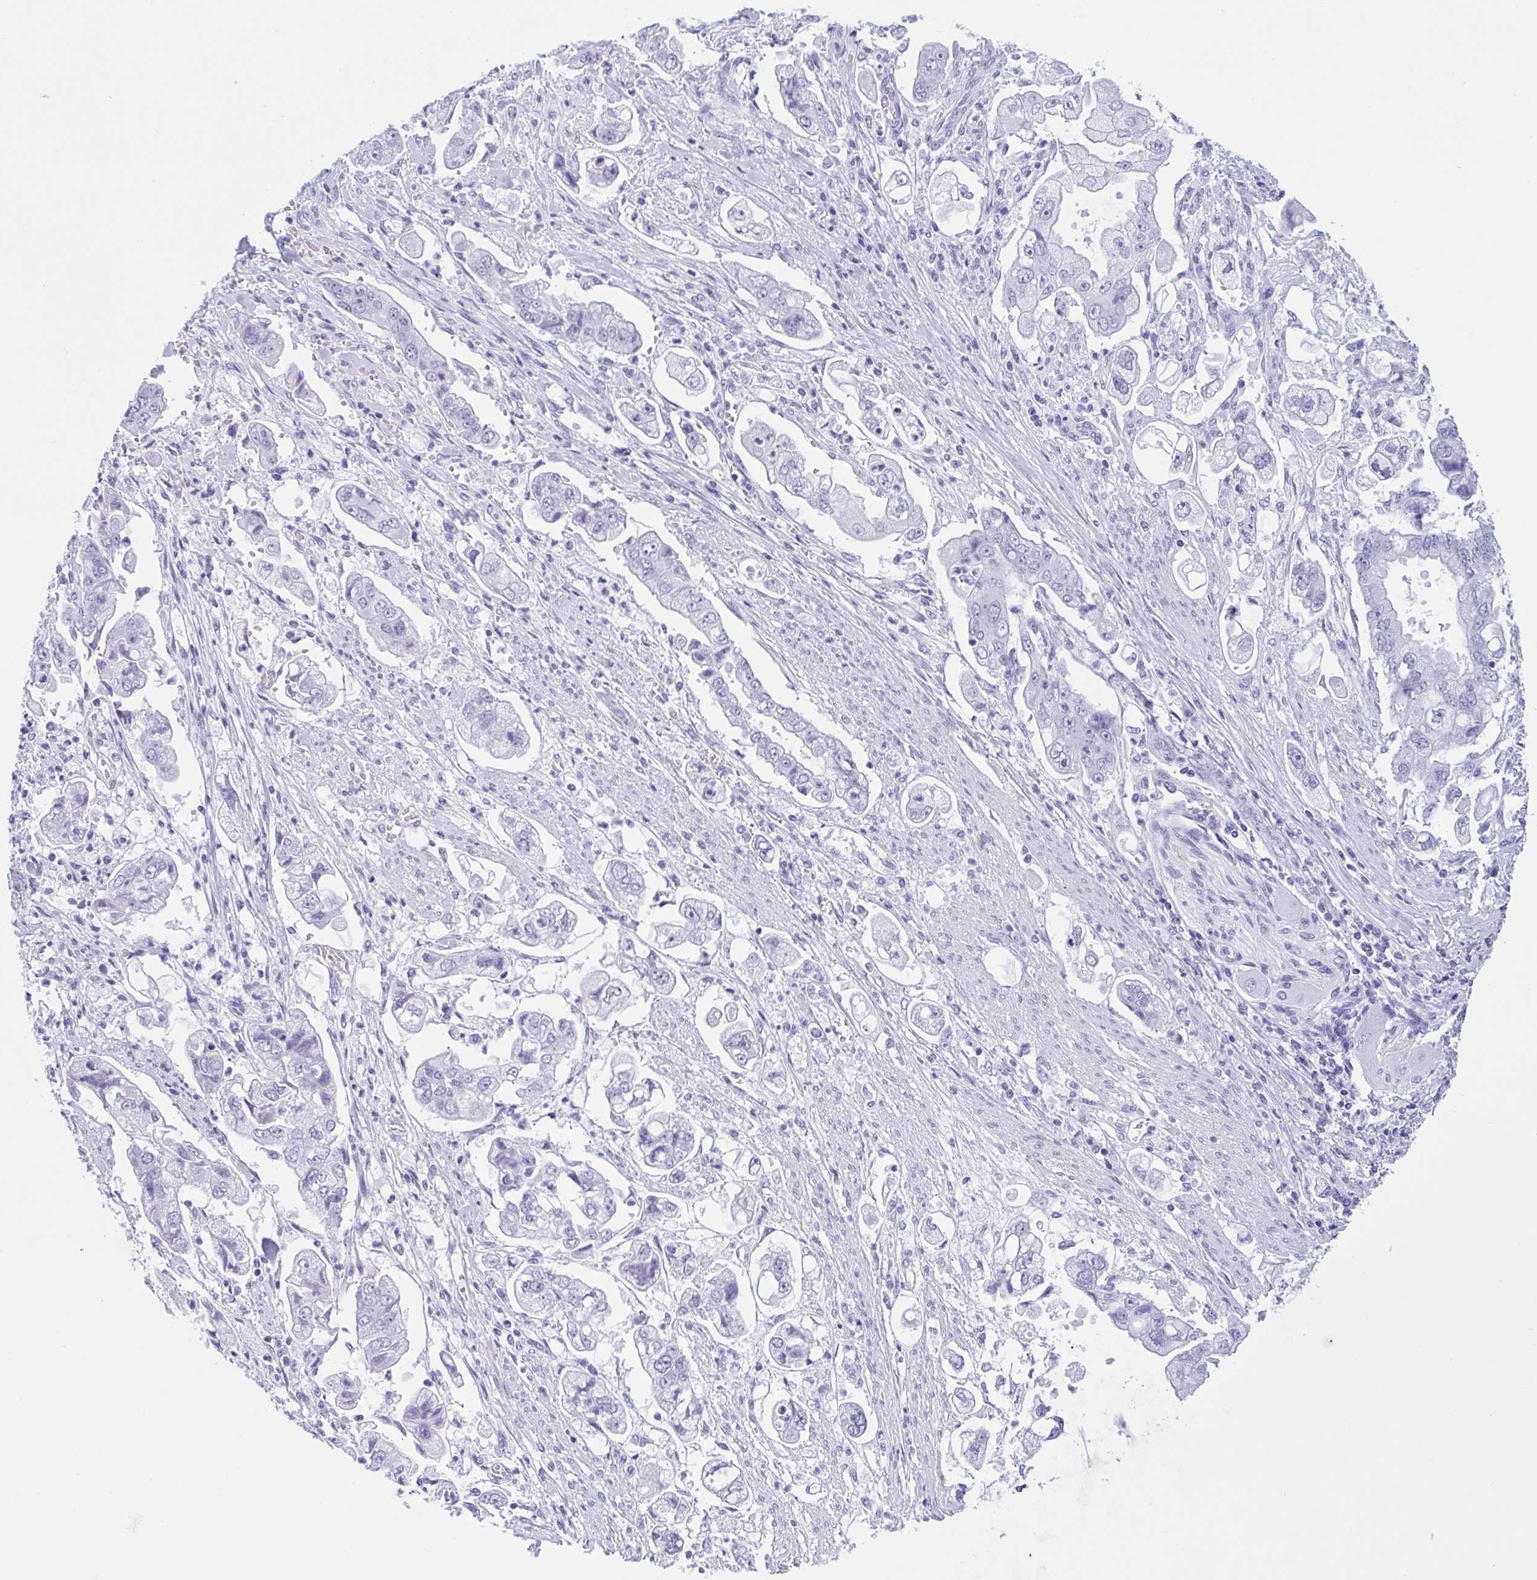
{"staining": {"intensity": "negative", "quantity": "none", "location": "none"}, "tissue": "stomach cancer", "cell_type": "Tumor cells", "image_type": "cancer", "snomed": [{"axis": "morphology", "description": "Adenocarcinoma, NOS"}, {"axis": "topography", "description": "Stomach"}], "caption": "Stomach cancer (adenocarcinoma) was stained to show a protein in brown. There is no significant expression in tumor cells. The staining is performed using DAB (3,3'-diaminobenzidine) brown chromogen with nuclei counter-stained in using hematoxylin.", "gene": "ZNF850", "patient": {"sex": "male", "age": 62}}